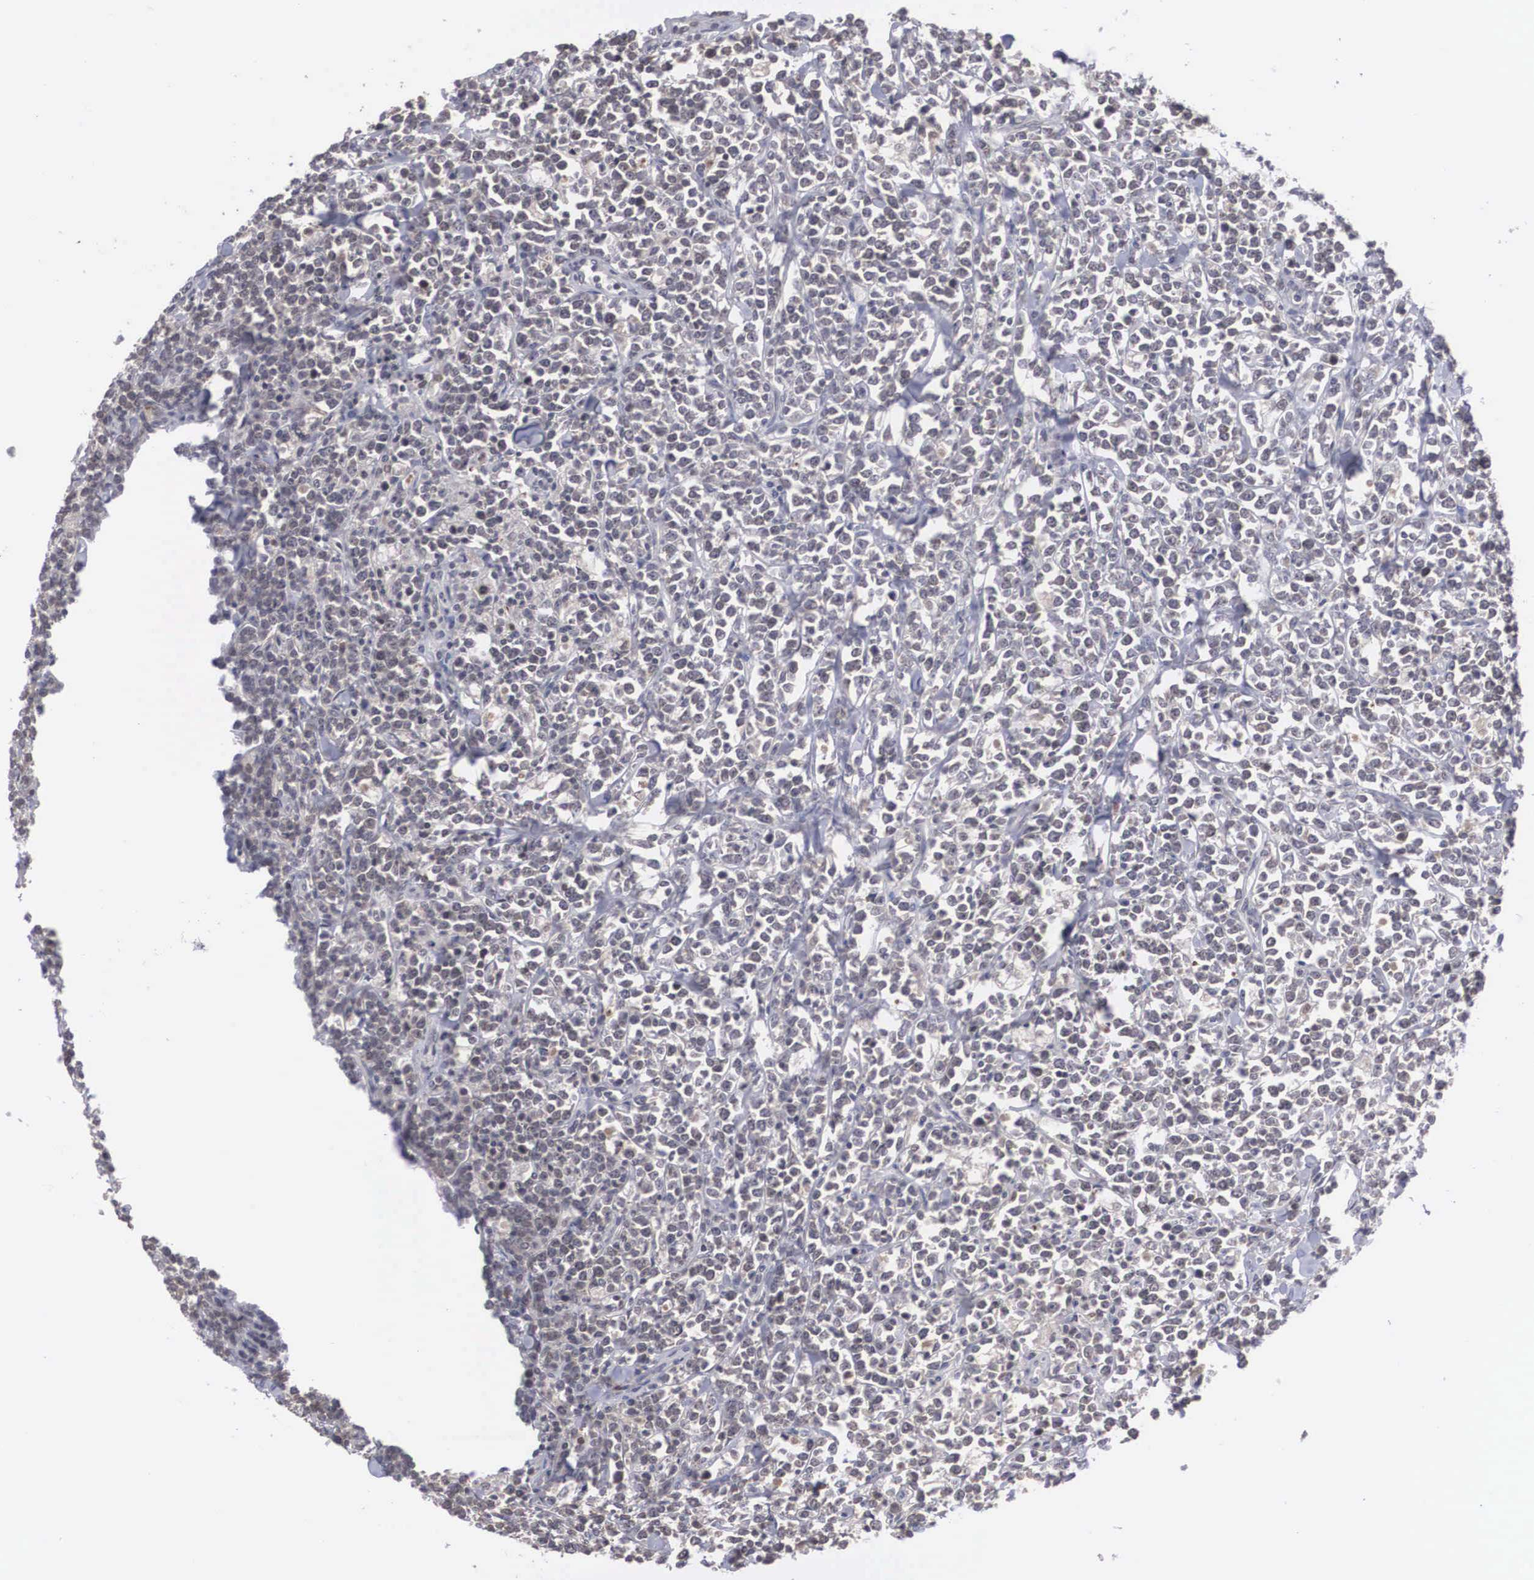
{"staining": {"intensity": "negative", "quantity": "none", "location": "none"}, "tissue": "lymphoma", "cell_type": "Tumor cells", "image_type": "cancer", "snomed": [{"axis": "morphology", "description": "Malignant lymphoma, non-Hodgkin's type, High grade"}, {"axis": "topography", "description": "Small intestine"}, {"axis": "topography", "description": "Colon"}], "caption": "Immunohistochemistry (IHC) image of human lymphoma stained for a protein (brown), which shows no expression in tumor cells.", "gene": "WDR89", "patient": {"sex": "male", "age": 8}}